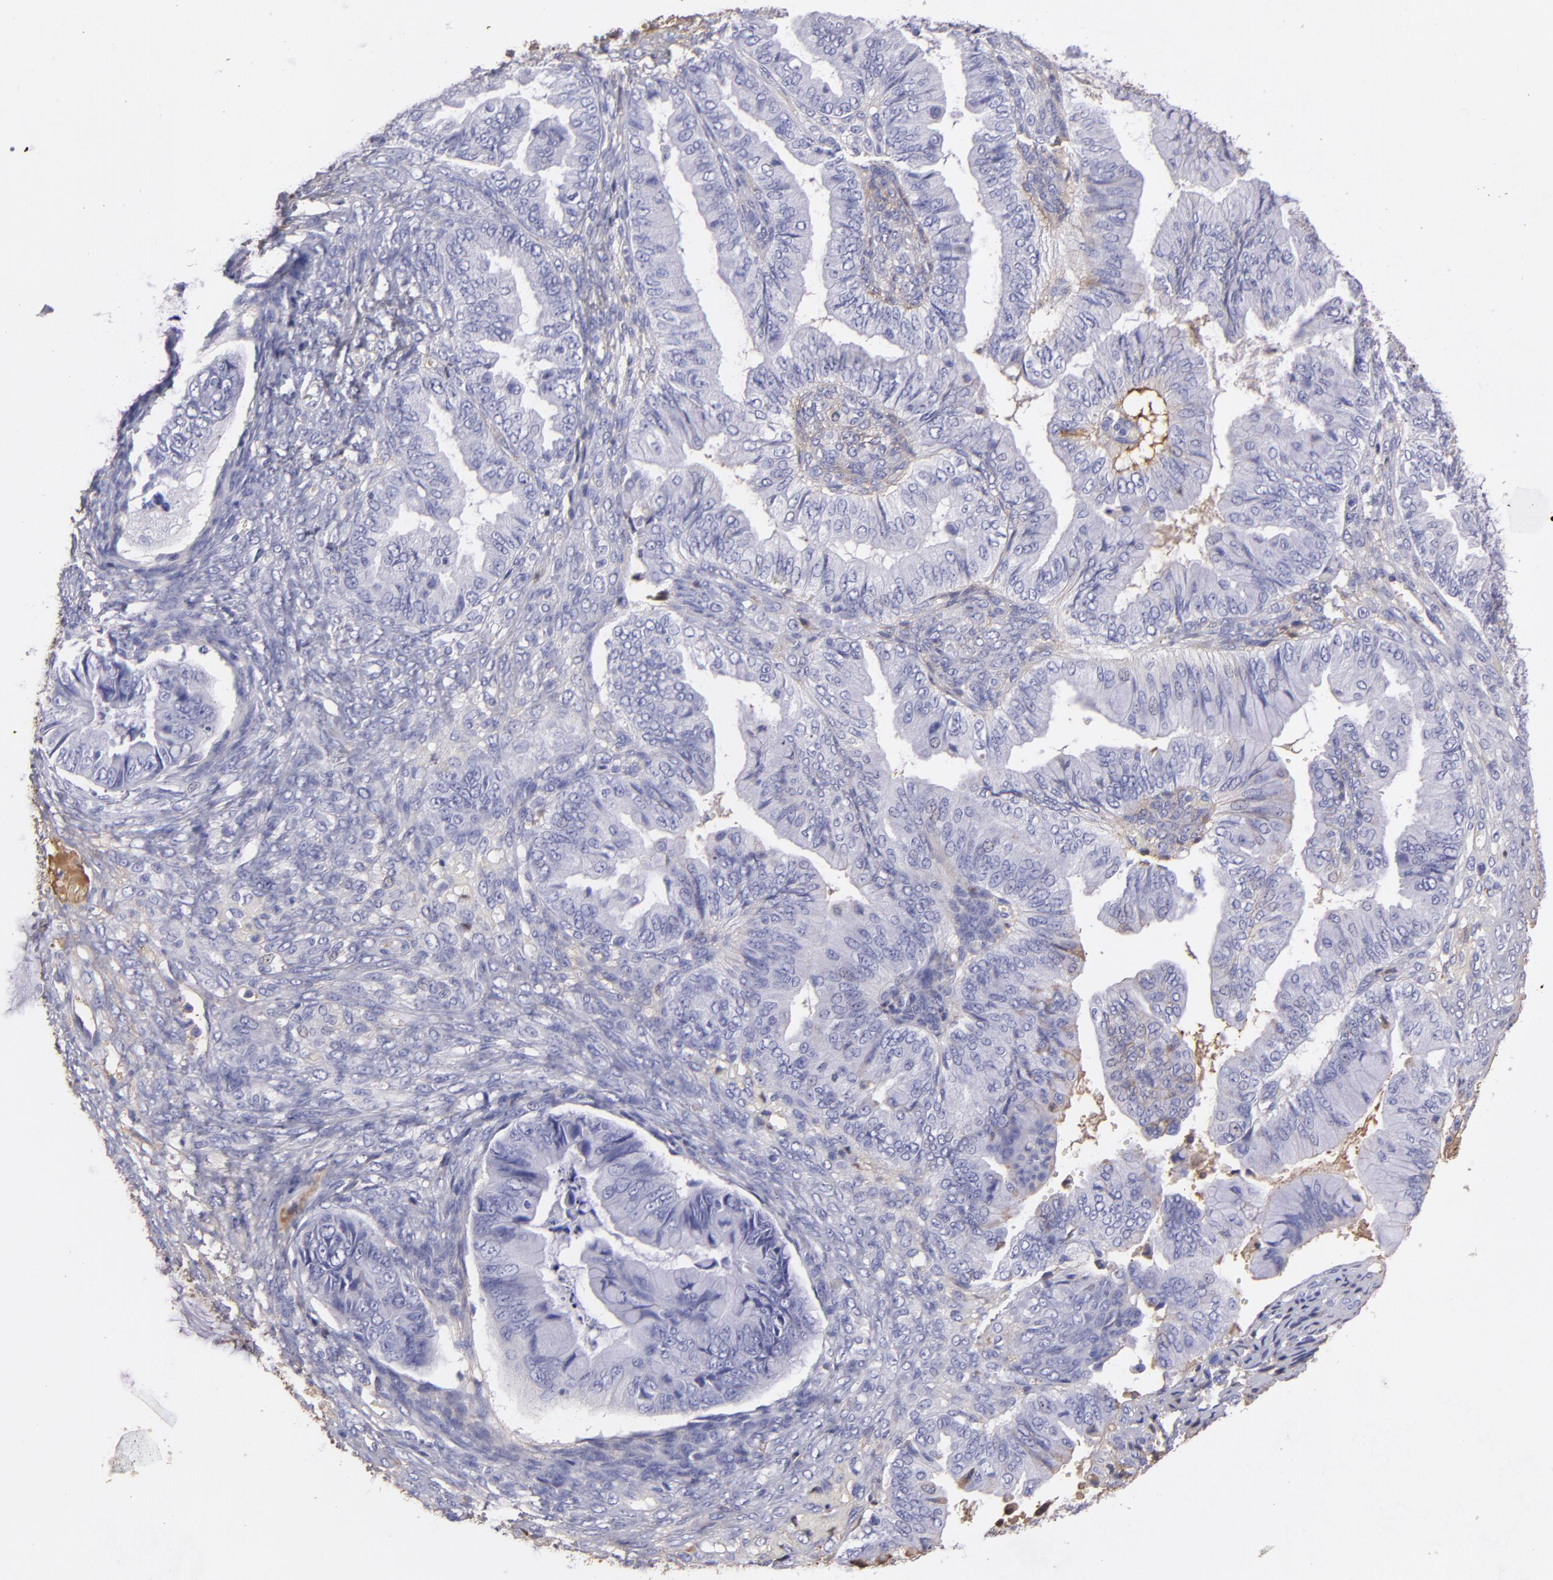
{"staining": {"intensity": "weak", "quantity": "<25%", "location": "cytoplasmic/membranous"}, "tissue": "ovarian cancer", "cell_type": "Tumor cells", "image_type": "cancer", "snomed": [{"axis": "morphology", "description": "Cystadenocarcinoma, mucinous, NOS"}, {"axis": "topography", "description": "Ovary"}], "caption": "Ovarian cancer was stained to show a protein in brown. There is no significant positivity in tumor cells.", "gene": "FGB", "patient": {"sex": "female", "age": 36}}